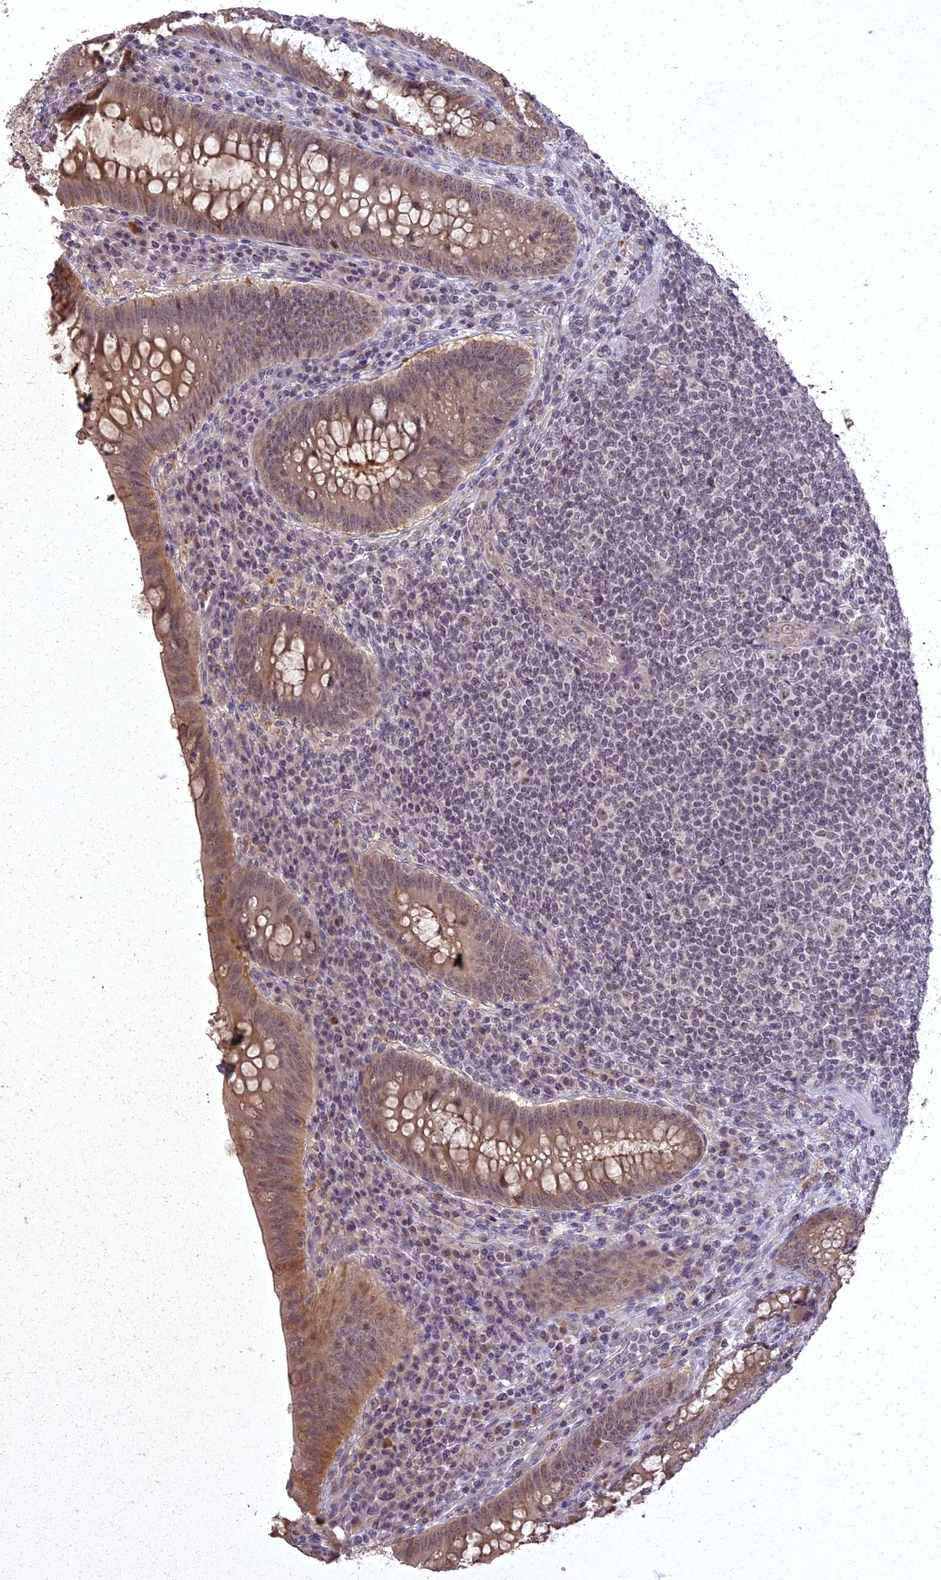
{"staining": {"intensity": "moderate", "quantity": "25%-75%", "location": "cytoplasmic/membranous"}, "tissue": "appendix", "cell_type": "Glandular cells", "image_type": "normal", "snomed": [{"axis": "morphology", "description": "Normal tissue, NOS"}, {"axis": "topography", "description": "Appendix"}], "caption": "Unremarkable appendix displays moderate cytoplasmic/membranous staining in about 25%-75% of glandular cells (IHC, brightfield microscopy, high magnification)..", "gene": "ING5", "patient": {"sex": "male", "age": 78}}